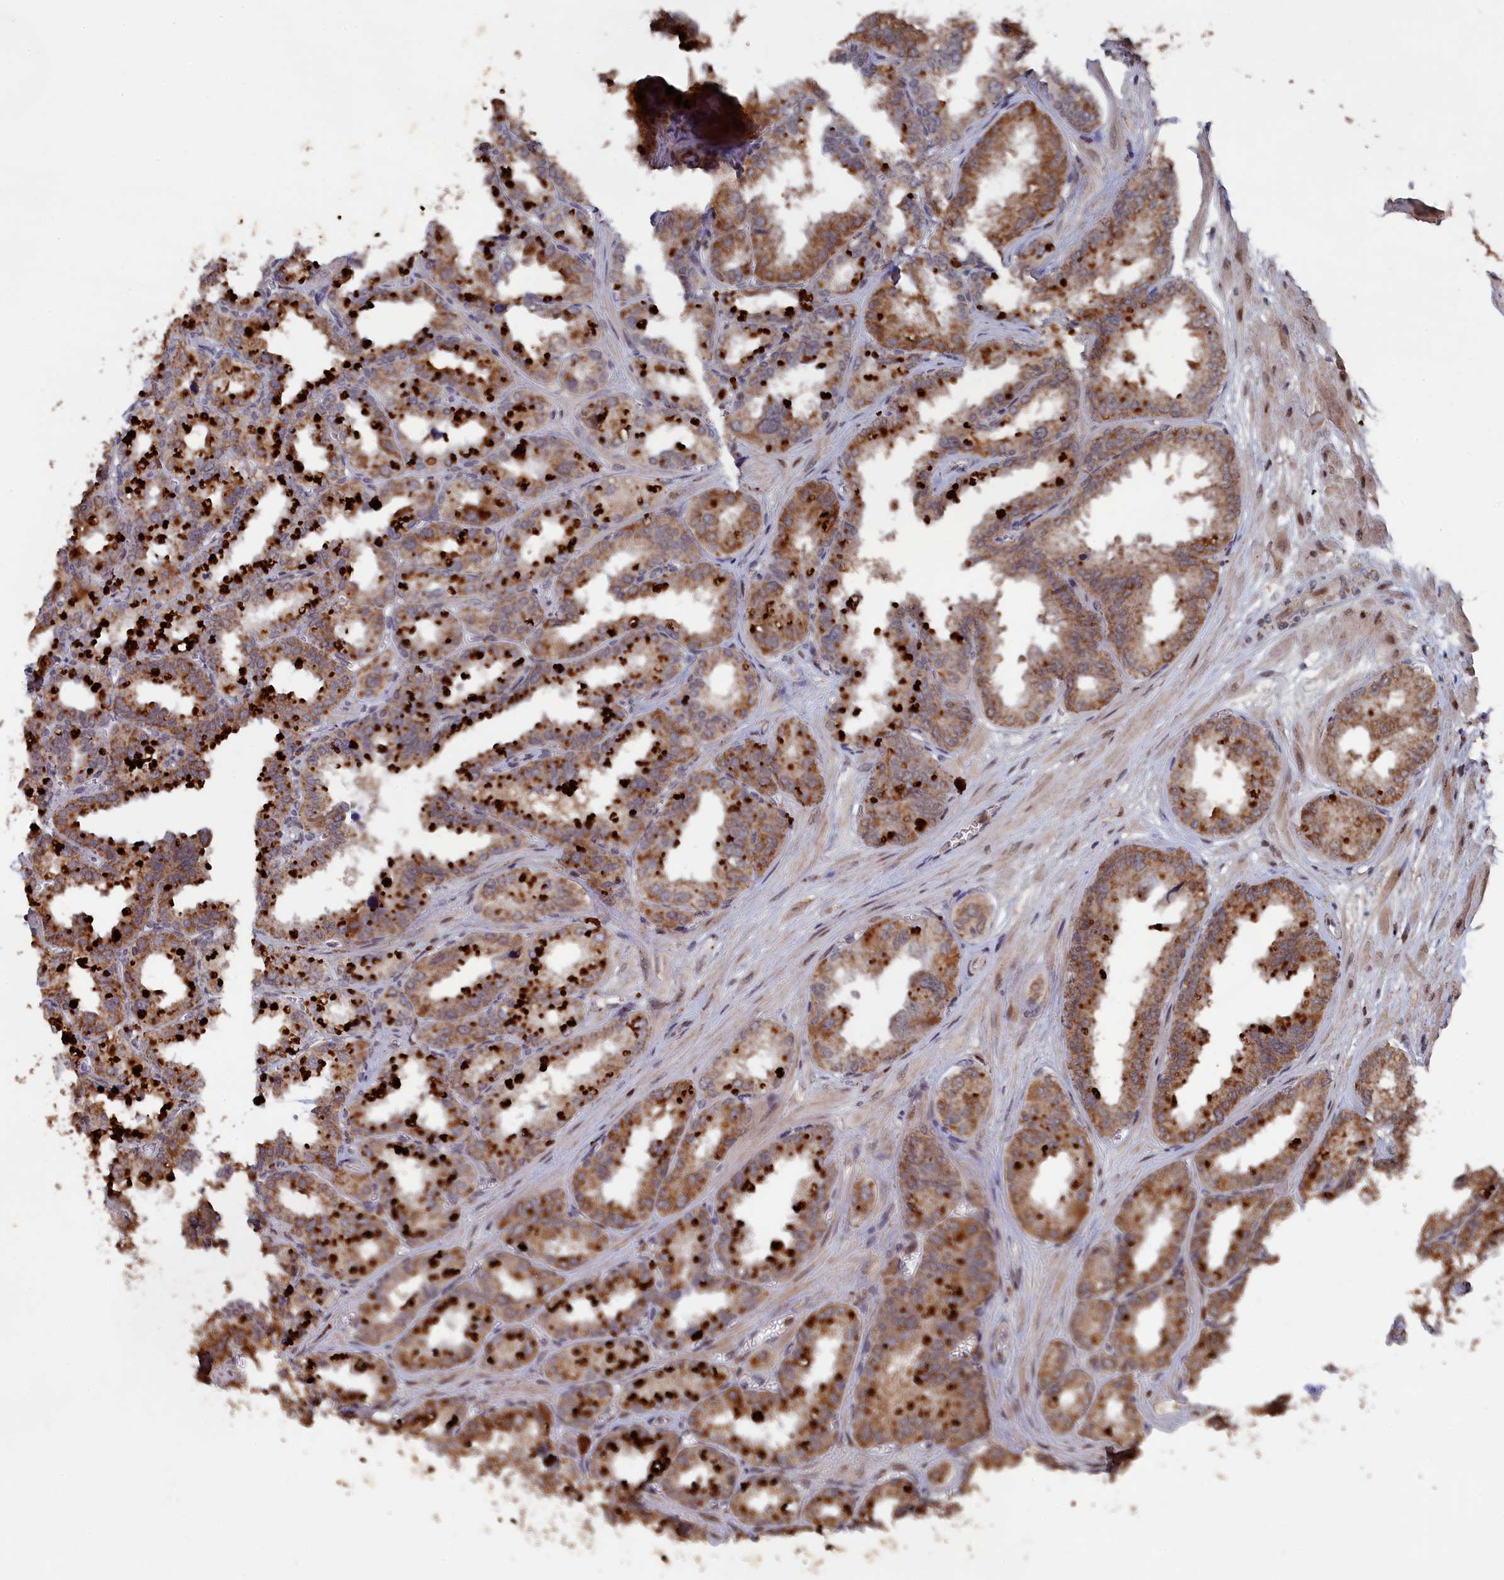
{"staining": {"intensity": "moderate", "quantity": ">75%", "location": "cytoplasmic/membranous"}, "tissue": "seminal vesicle", "cell_type": "Glandular cells", "image_type": "normal", "snomed": [{"axis": "morphology", "description": "Normal tissue, NOS"}, {"axis": "topography", "description": "Prostate"}, {"axis": "topography", "description": "Seminal veicle"}], "caption": "Immunohistochemical staining of normal human seminal vesicle displays medium levels of moderate cytoplasmic/membranous positivity in approximately >75% of glandular cells.", "gene": "CEACAM21", "patient": {"sex": "male", "age": 51}}